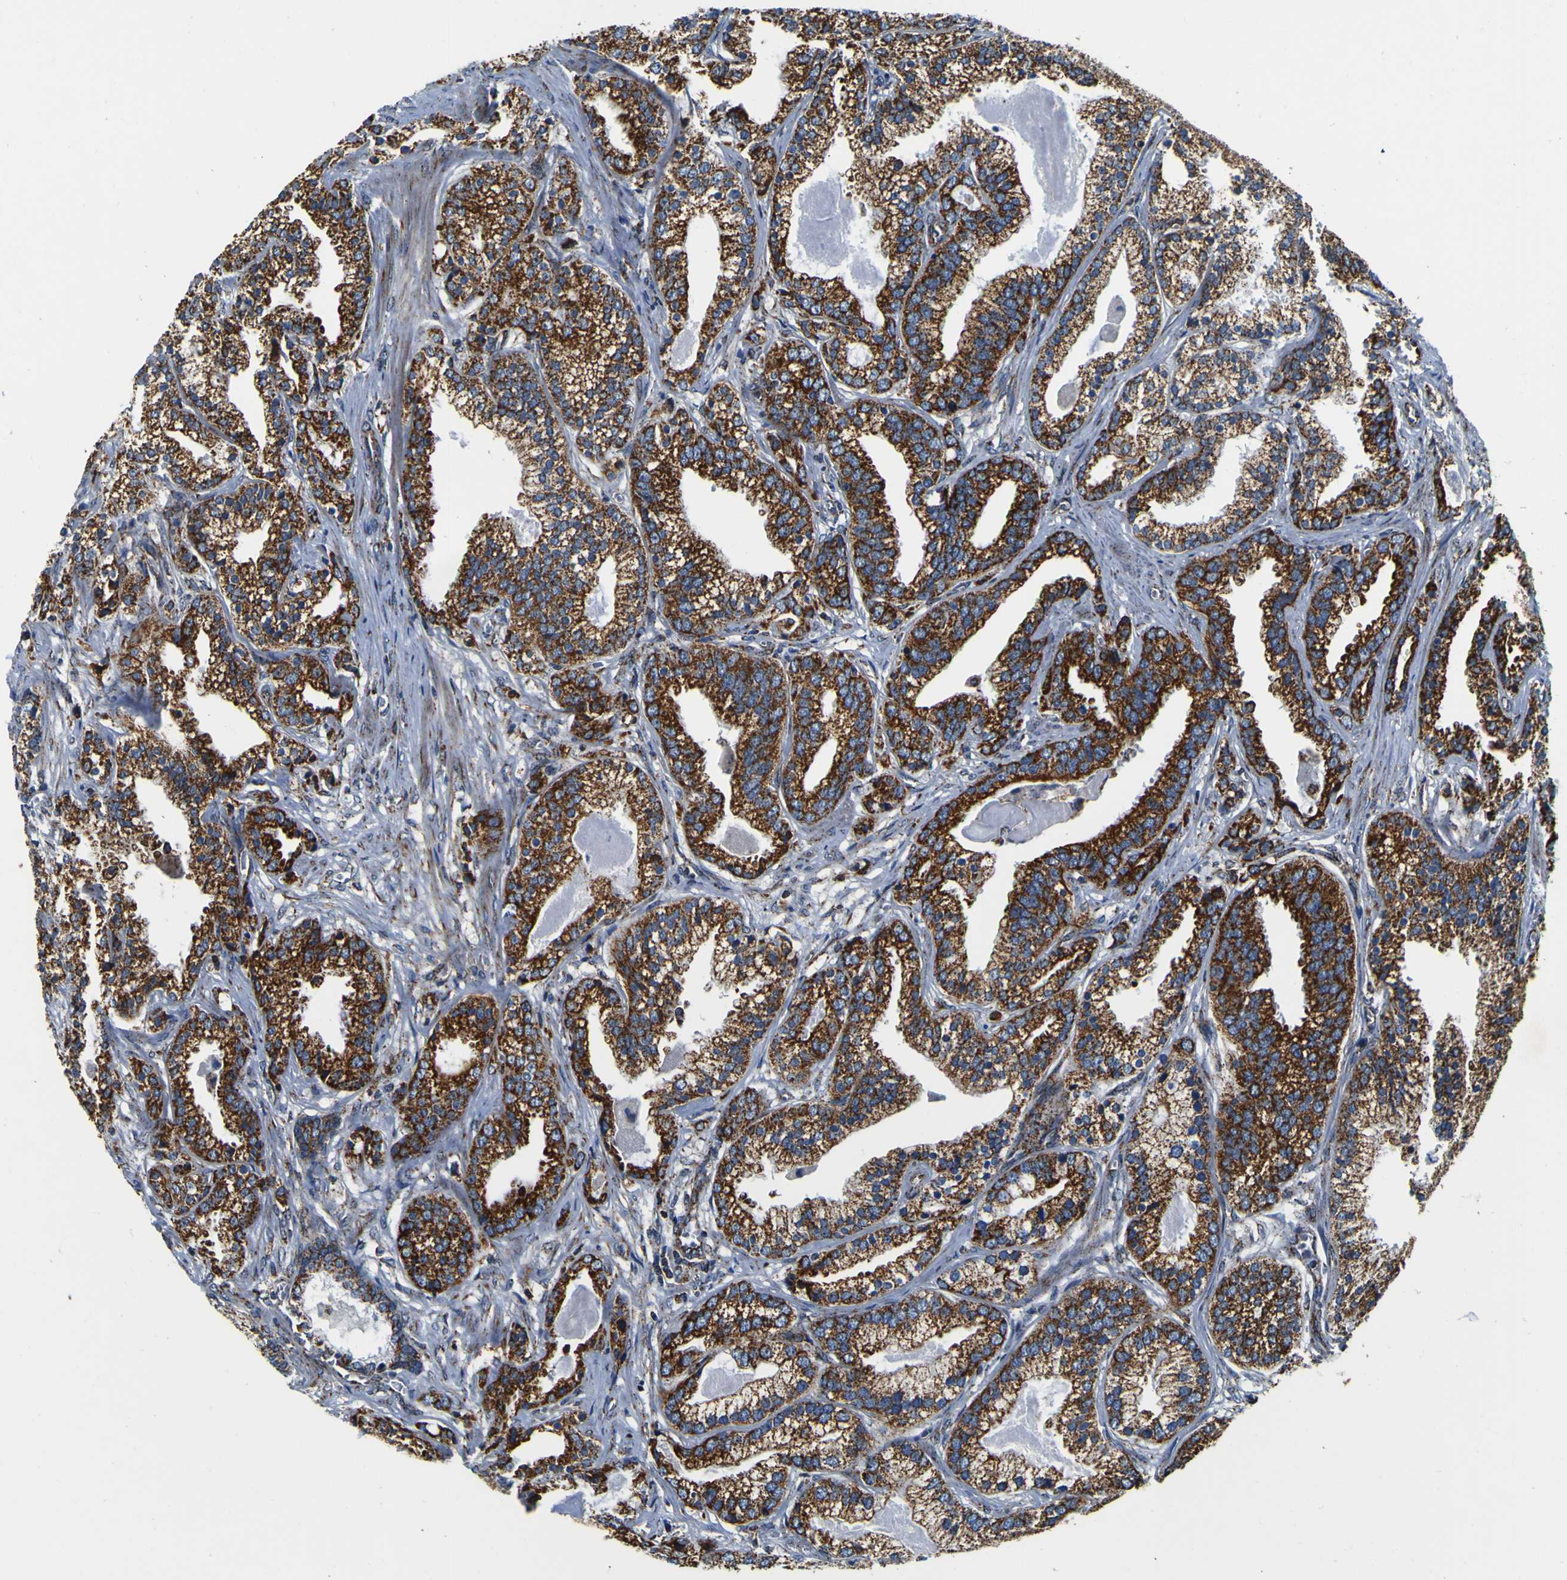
{"staining": {"intensity": "strong", "quantity": ">75%", "location": "cytoplasmic/membranous"}, "tissue": "prostate cancer", "cell_type": "Tumor cells", "image_type": "cancer", "snomed": [{"axis": "morphology", "description": "Adenocarcinoma, Low grade"}, {"axis": "topography", "description": "Prostate"}], "caption": "DAB immunohistochemical staining of human prostate cancer (adenocarcinoma (low-grade)) demonstrates strong cytoplasmic/membranous protein staining in about >75% of tumor cells. (Stains: DAB (3,3'-diaminobenzidine) in brown, nuclei in blue, Microscopy: brightfield microscopy at high magnification).", "gene": "PTRH2", "patient": {"sex": "male", "age": 59}}